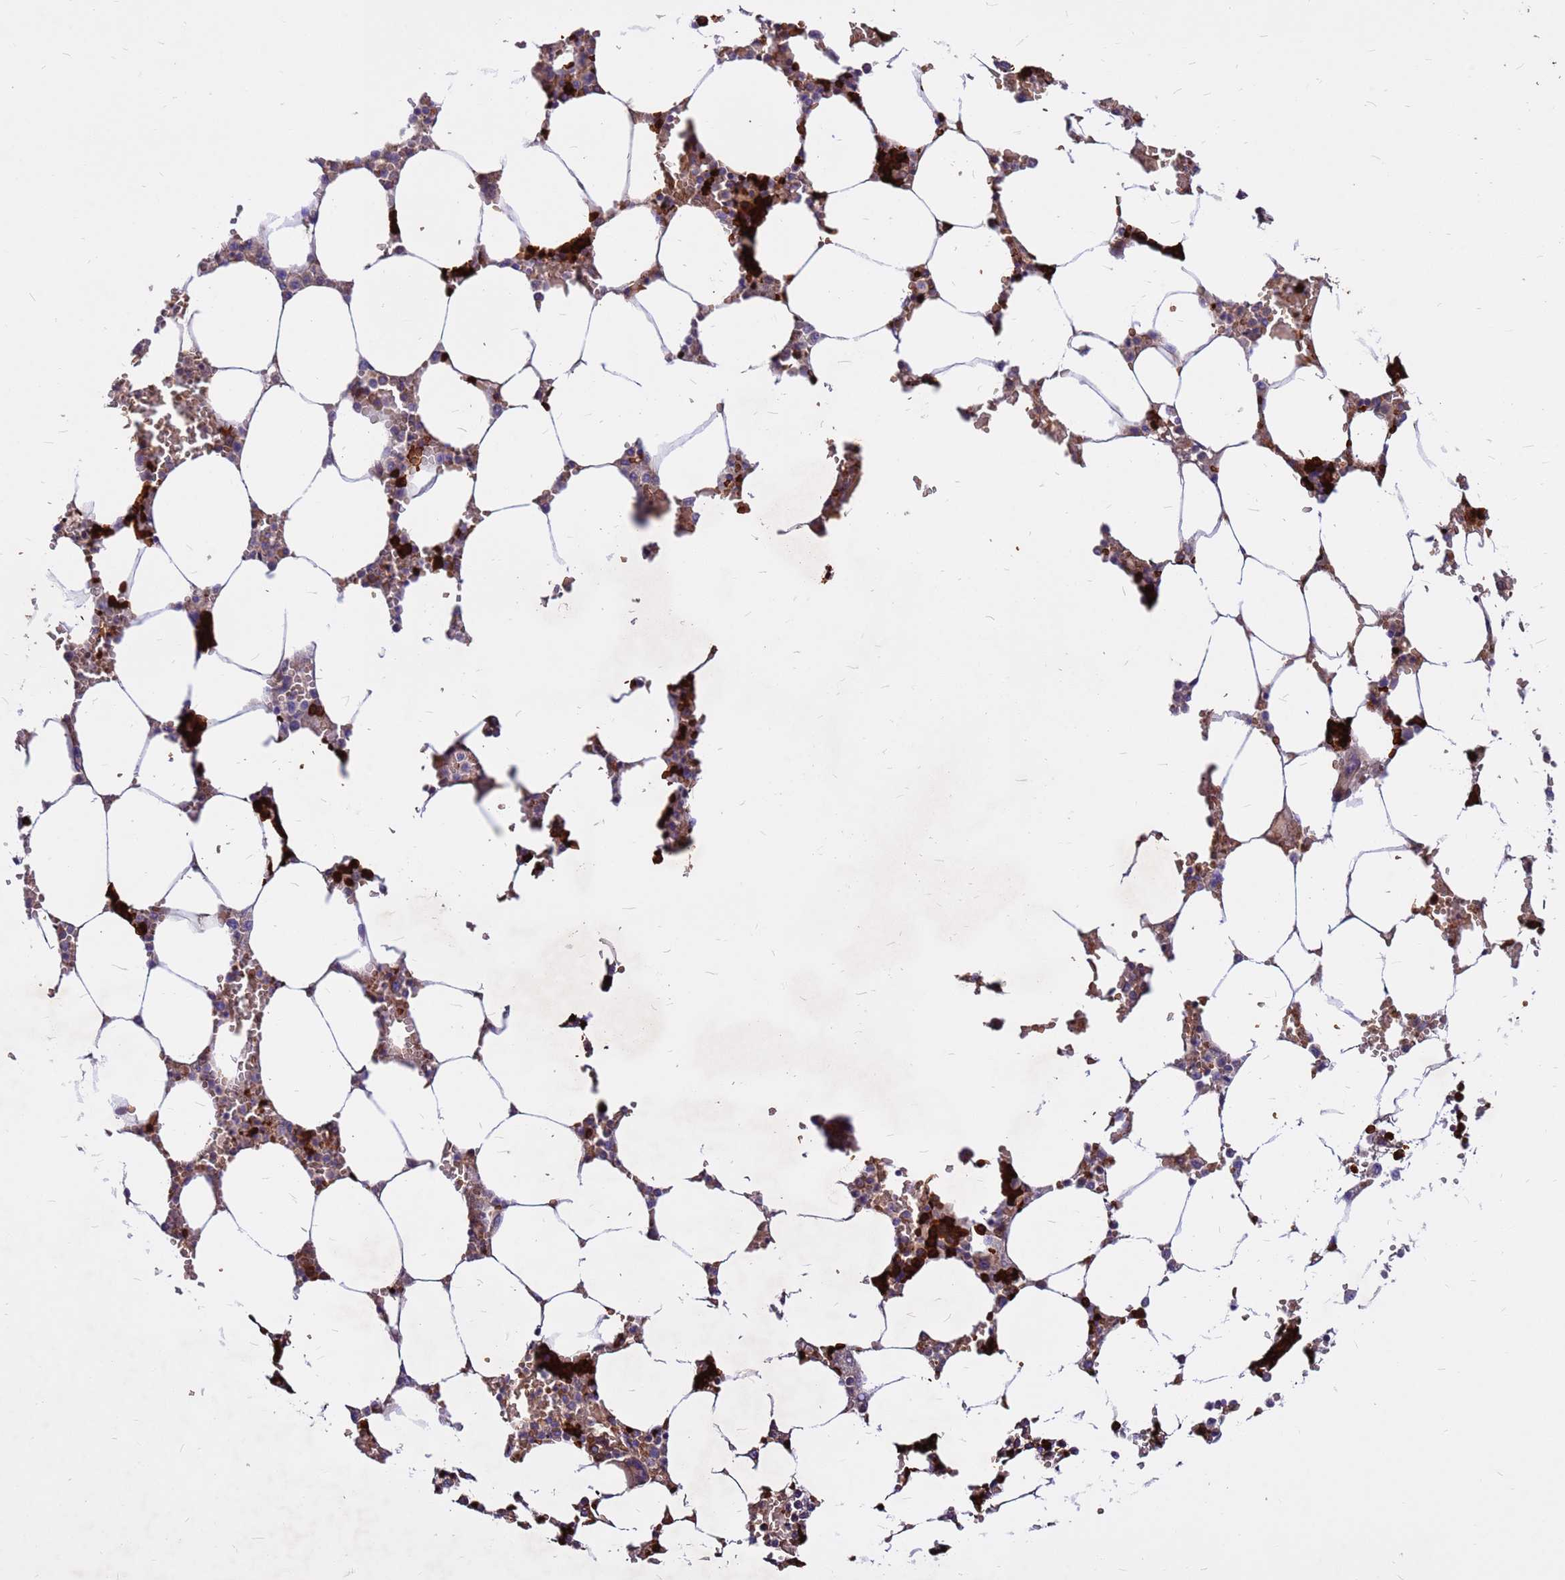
{"staining": {"intensity": "strong", "quantity": "25%-75%", "location": "cytoplasmic/membranous"}, "tissue": "bone marrow", "cell_type": "Hematopoietic cells", "image_type": "normal", "snomed": [{"axis": "morphology", "description": "Normal tissue, NOS"}, {"axis": "topography", "description": "Bone marrow"}], "caption": "Immunohistochemical staining of unremarkable human bone marrow displays 25%-75% levels of strong cytoplasmic/membranous protein expression in about 25%-75% of hematopoietic cells.", "gene": "ZNF669", "patient": {"sex": "male", "age": 64}}